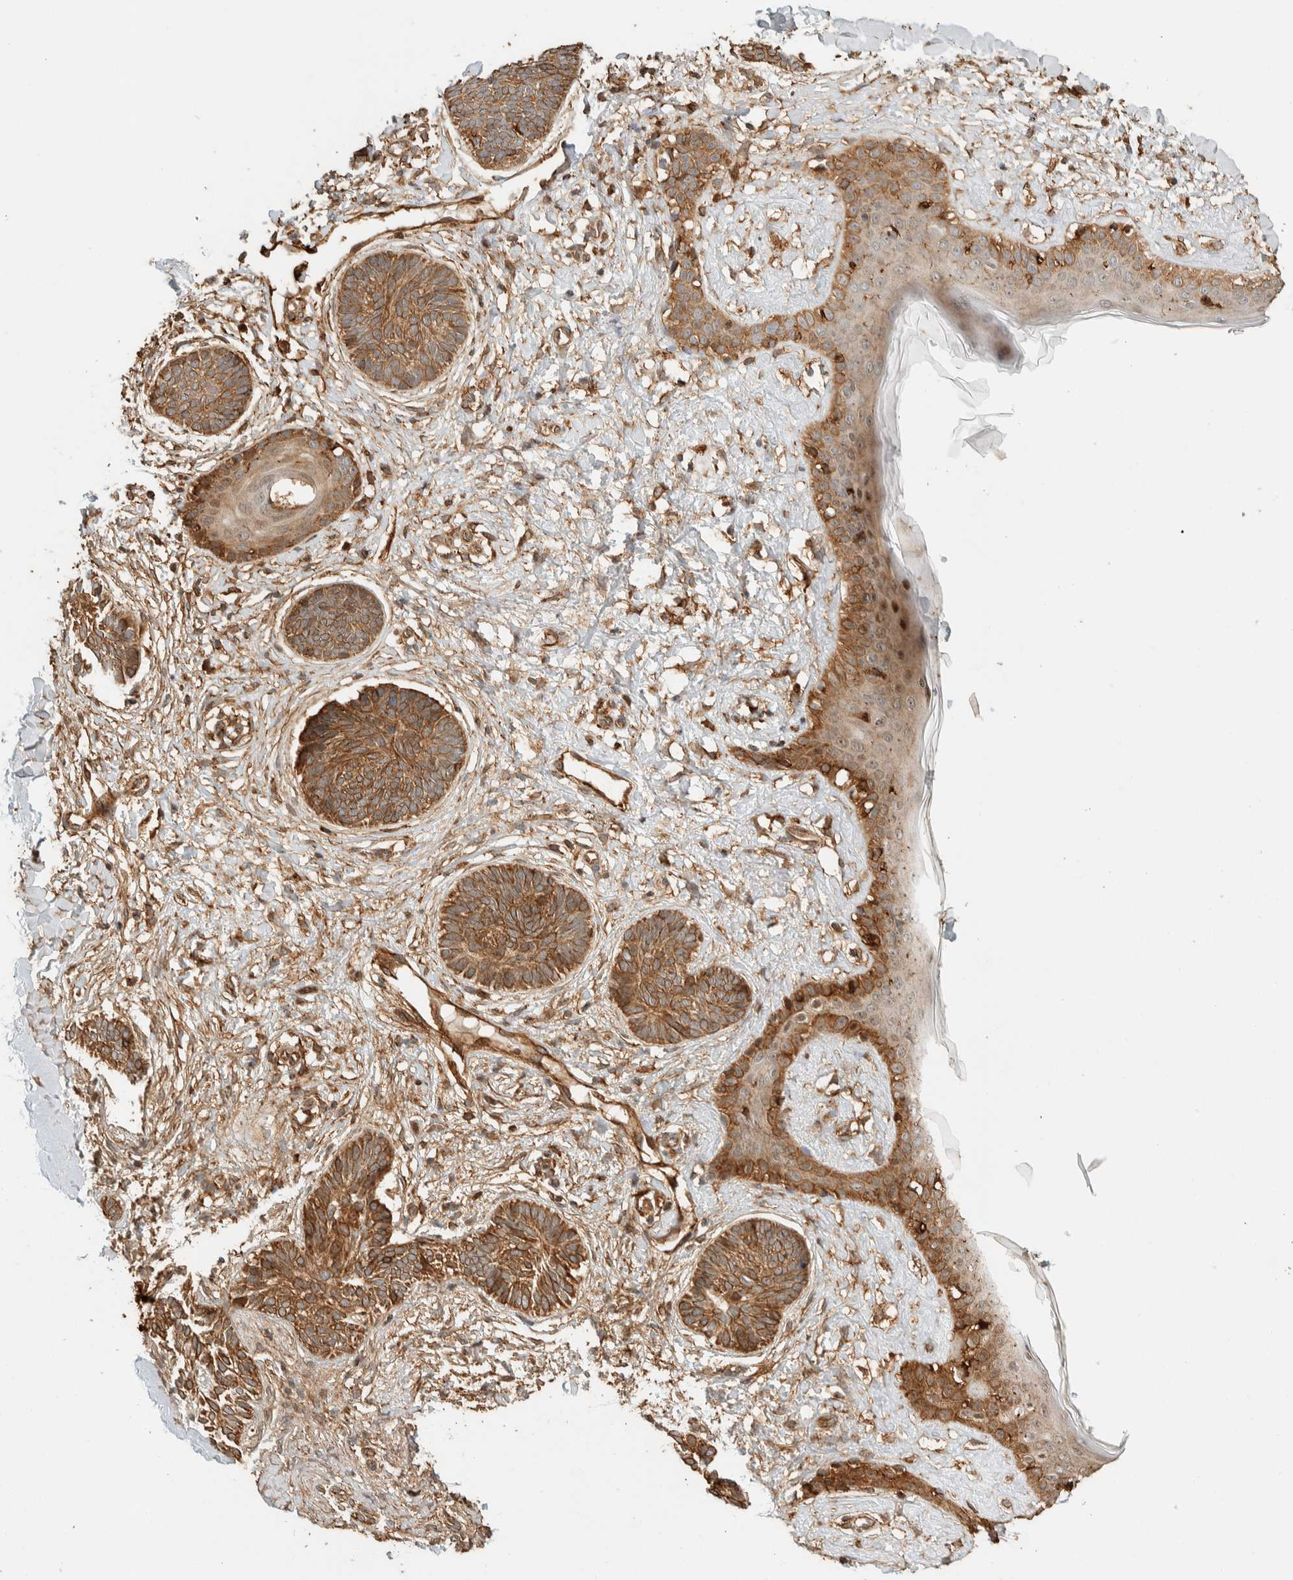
{"staining": {"intensity": "moderate", "quantity": ">75%", "location": "cytoplasmic/membranous"}, "tissue": "skin cancer", "cell_type": "Tumor cells", "image_type": "cancer", "snomed": [{"axis": "morphology", "description": "Normal tissue, NOS"}, {"axis": "morphology", "description": "Basal cell carcinoma"}, {"axis": "topography", "description": "Skin"}], "caption": "A micrograph showing moderate cytoplasmic/membranous expression in about >75% of tumor cells in skin cancer, as visualized by brown immunohistochemical staining.", "gene": "KIF9", "patient": {"sex": "male", "age": 63}}